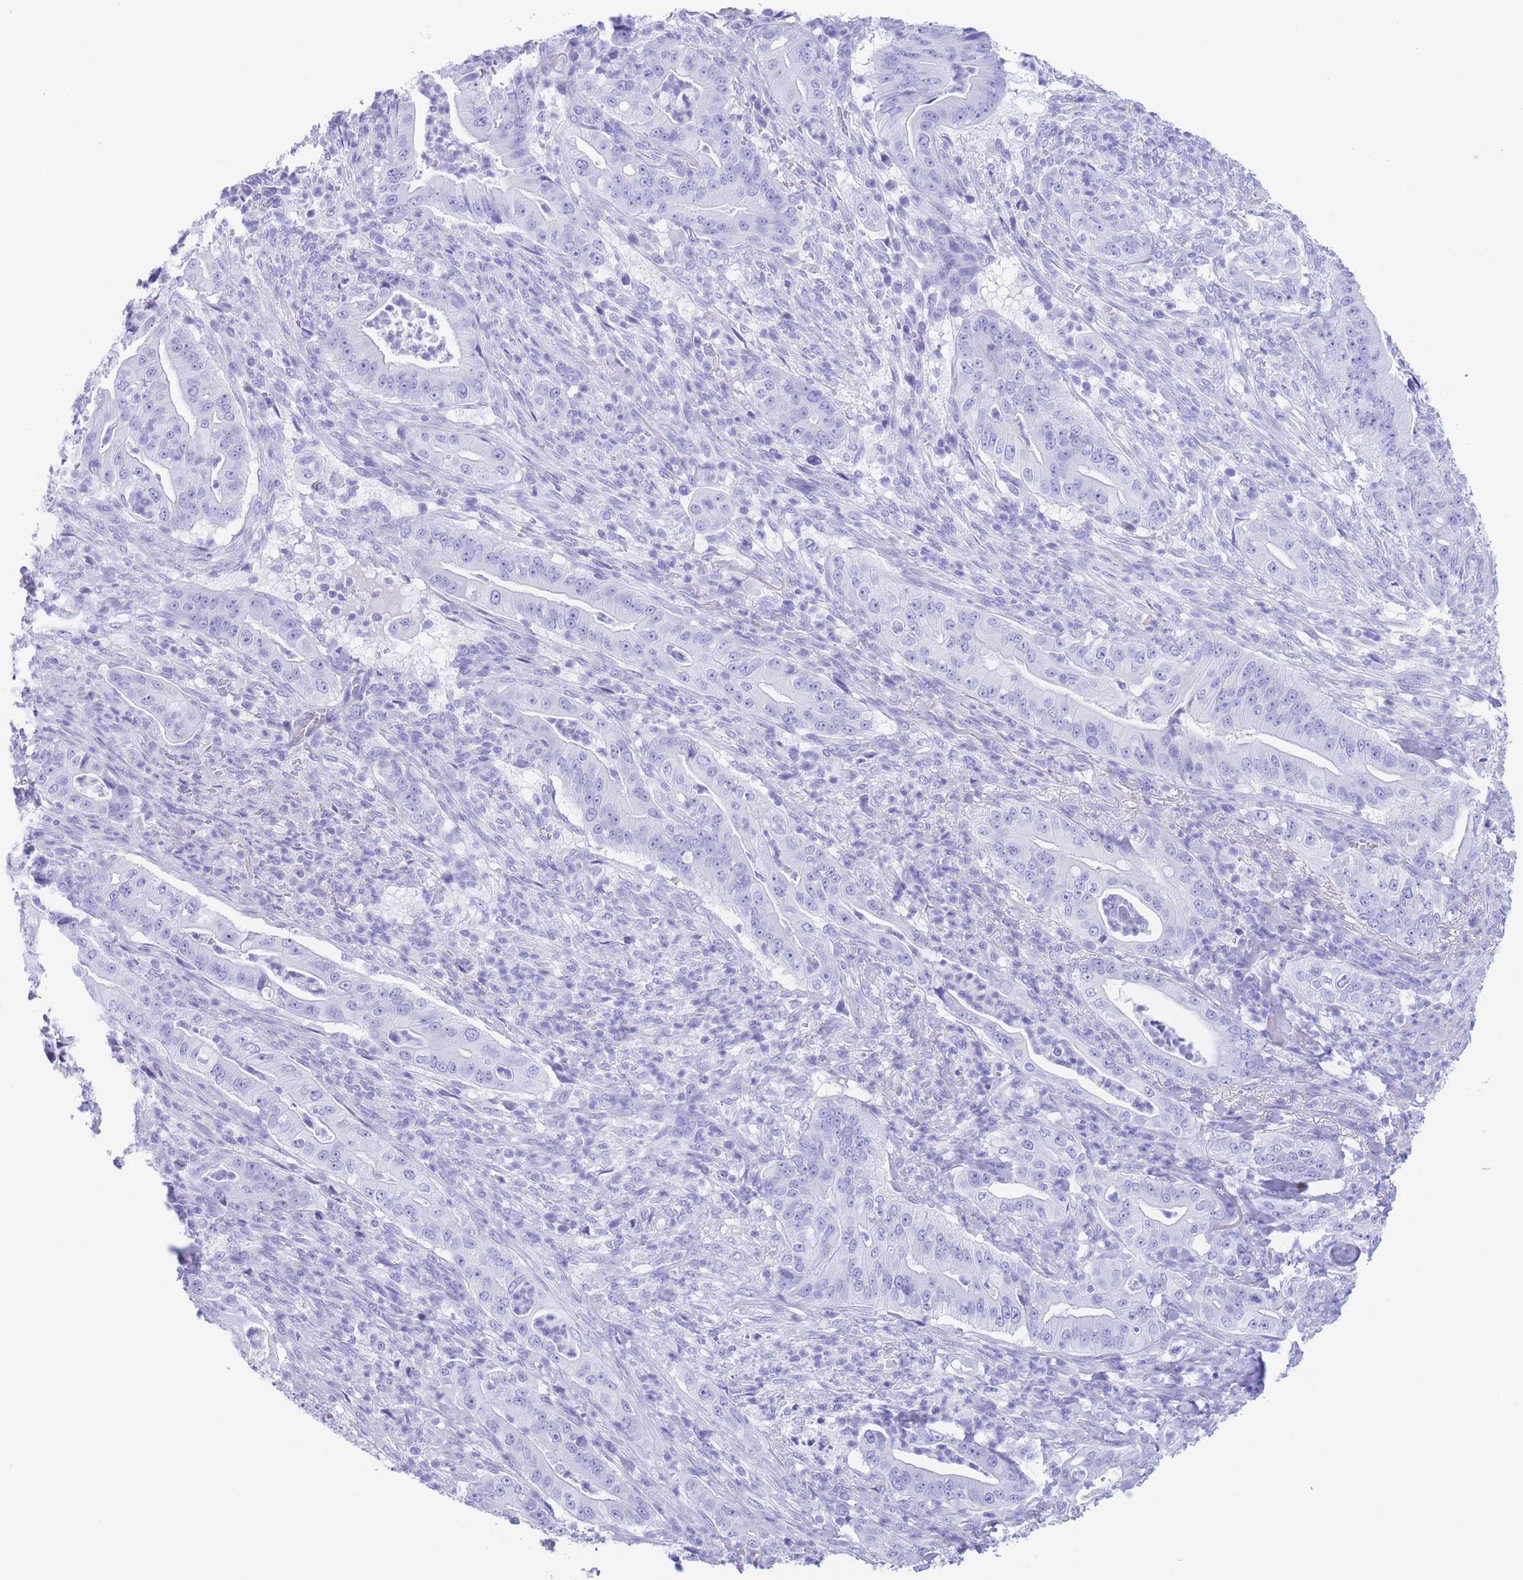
{"staining": {"intensity": "negative", "quantity": "none", "location": "none"}, "tissue": "pancreatic cancer", "cell_type": "Tumor cells", "image_type": "cancer", "snomed": [{"axis": "morphology", "description": "Adenocarcinoma, NOS"}, {"axis": "topography", "description": "Pancreas"}], "caption": "Micrograph shows no significant protein staining in tumor cells of pancreatic cancer (adenocarcinoma).", "gene": "SLCO1B3", "patient": {"sex": "male", "age": 71}}